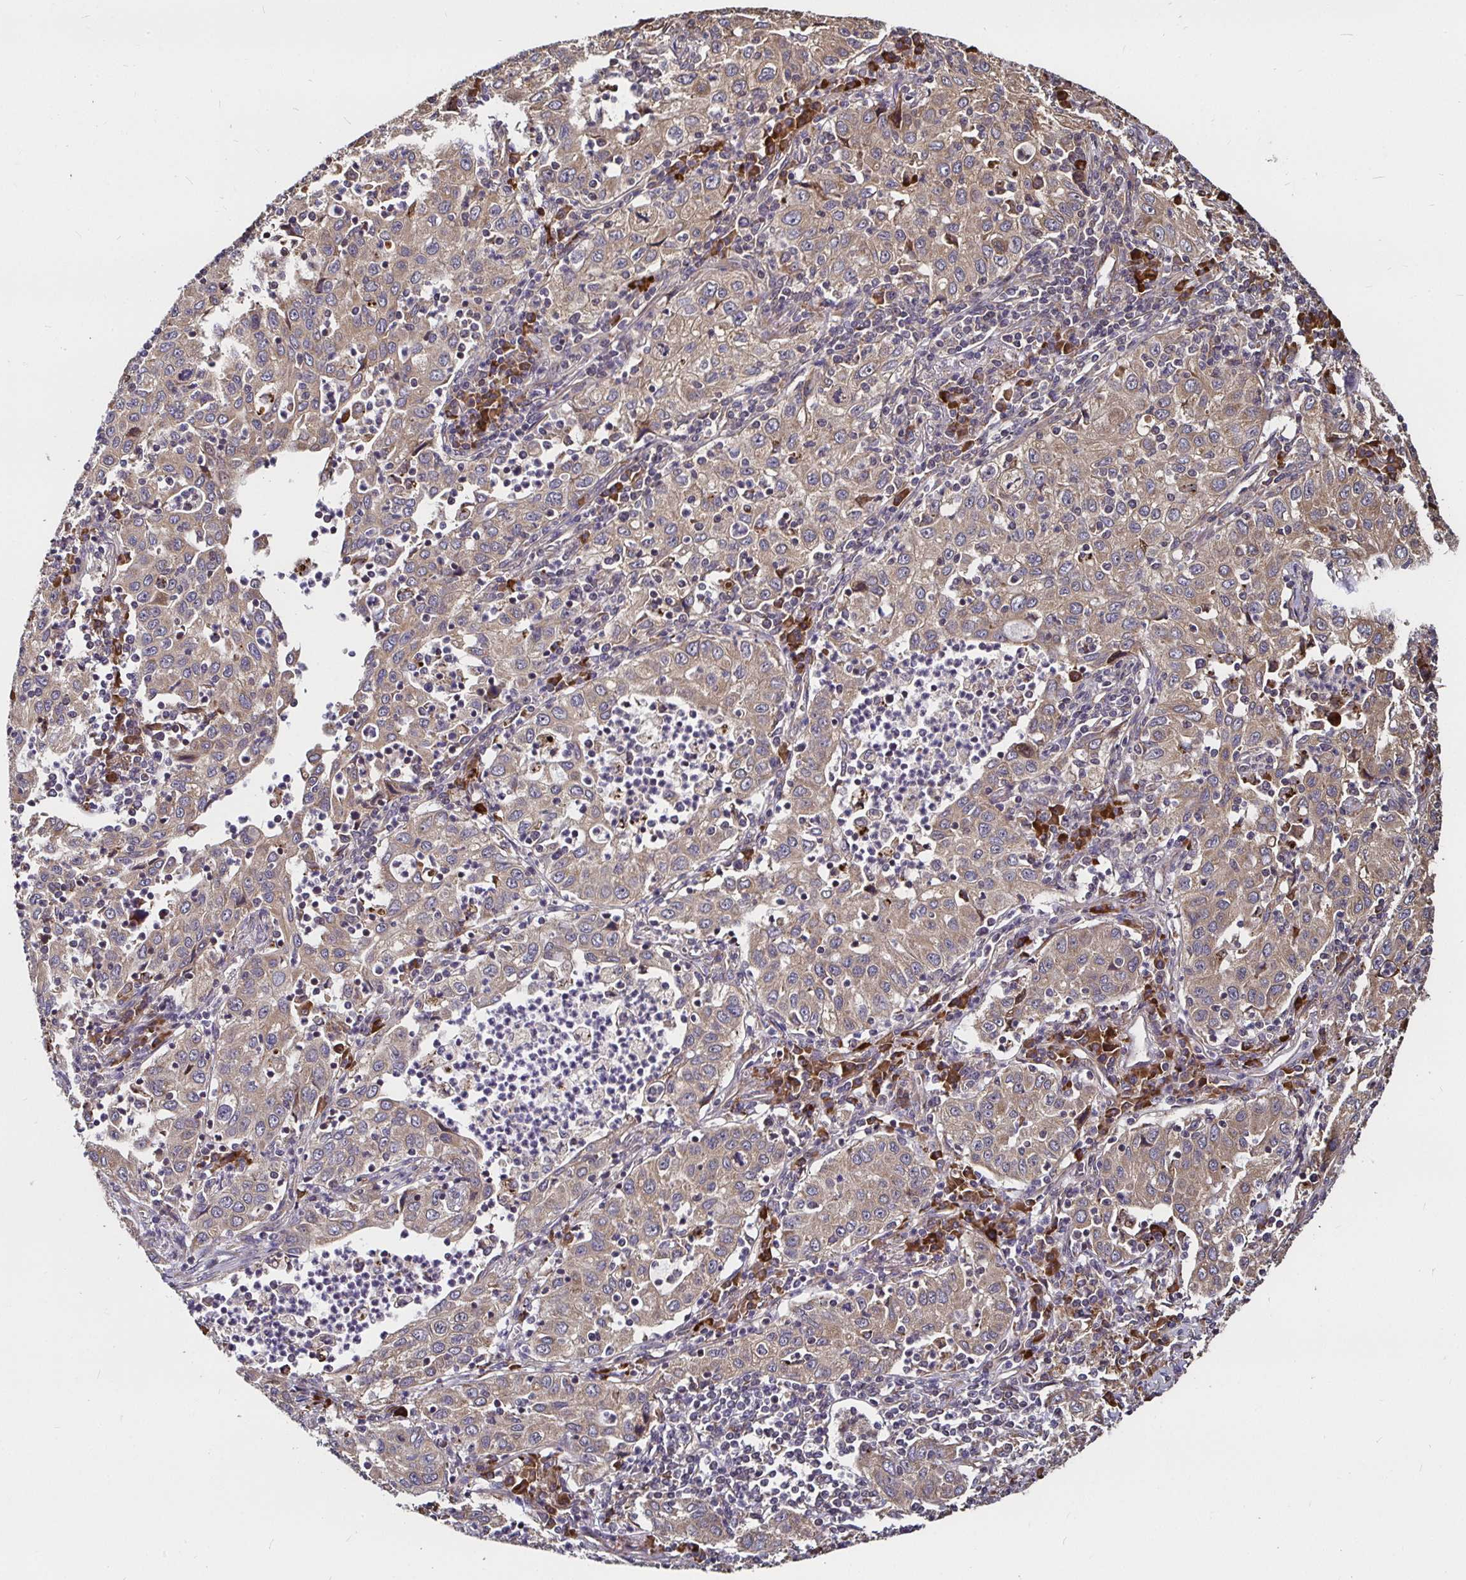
{"staining": {"intensity": "weak", "quantity": ">75%", "location": "cytoplasmic/membranous"}, "tissue": "lung cancer", "cell_type": "Tumor cells", "image_type": "cancer", "snomed": [{"axis": "morphology", "description": "Squamous cell carcinoma, NOS"}, {"axis": "topography", "description": "Lung"}], "caption": "Immunohistochemistry (IHC) (DAB) staining of human lung squamous cell carcinoma displays weak cytoplasmic/membranous protein expression in about >75% of tumor cells. (DAB (3,3'-diaminobenzidine) = brown stain, brightfield microscopy at high magnification).", "gene": "MLST8", "patient": {"sex": "male", "age": 71}}